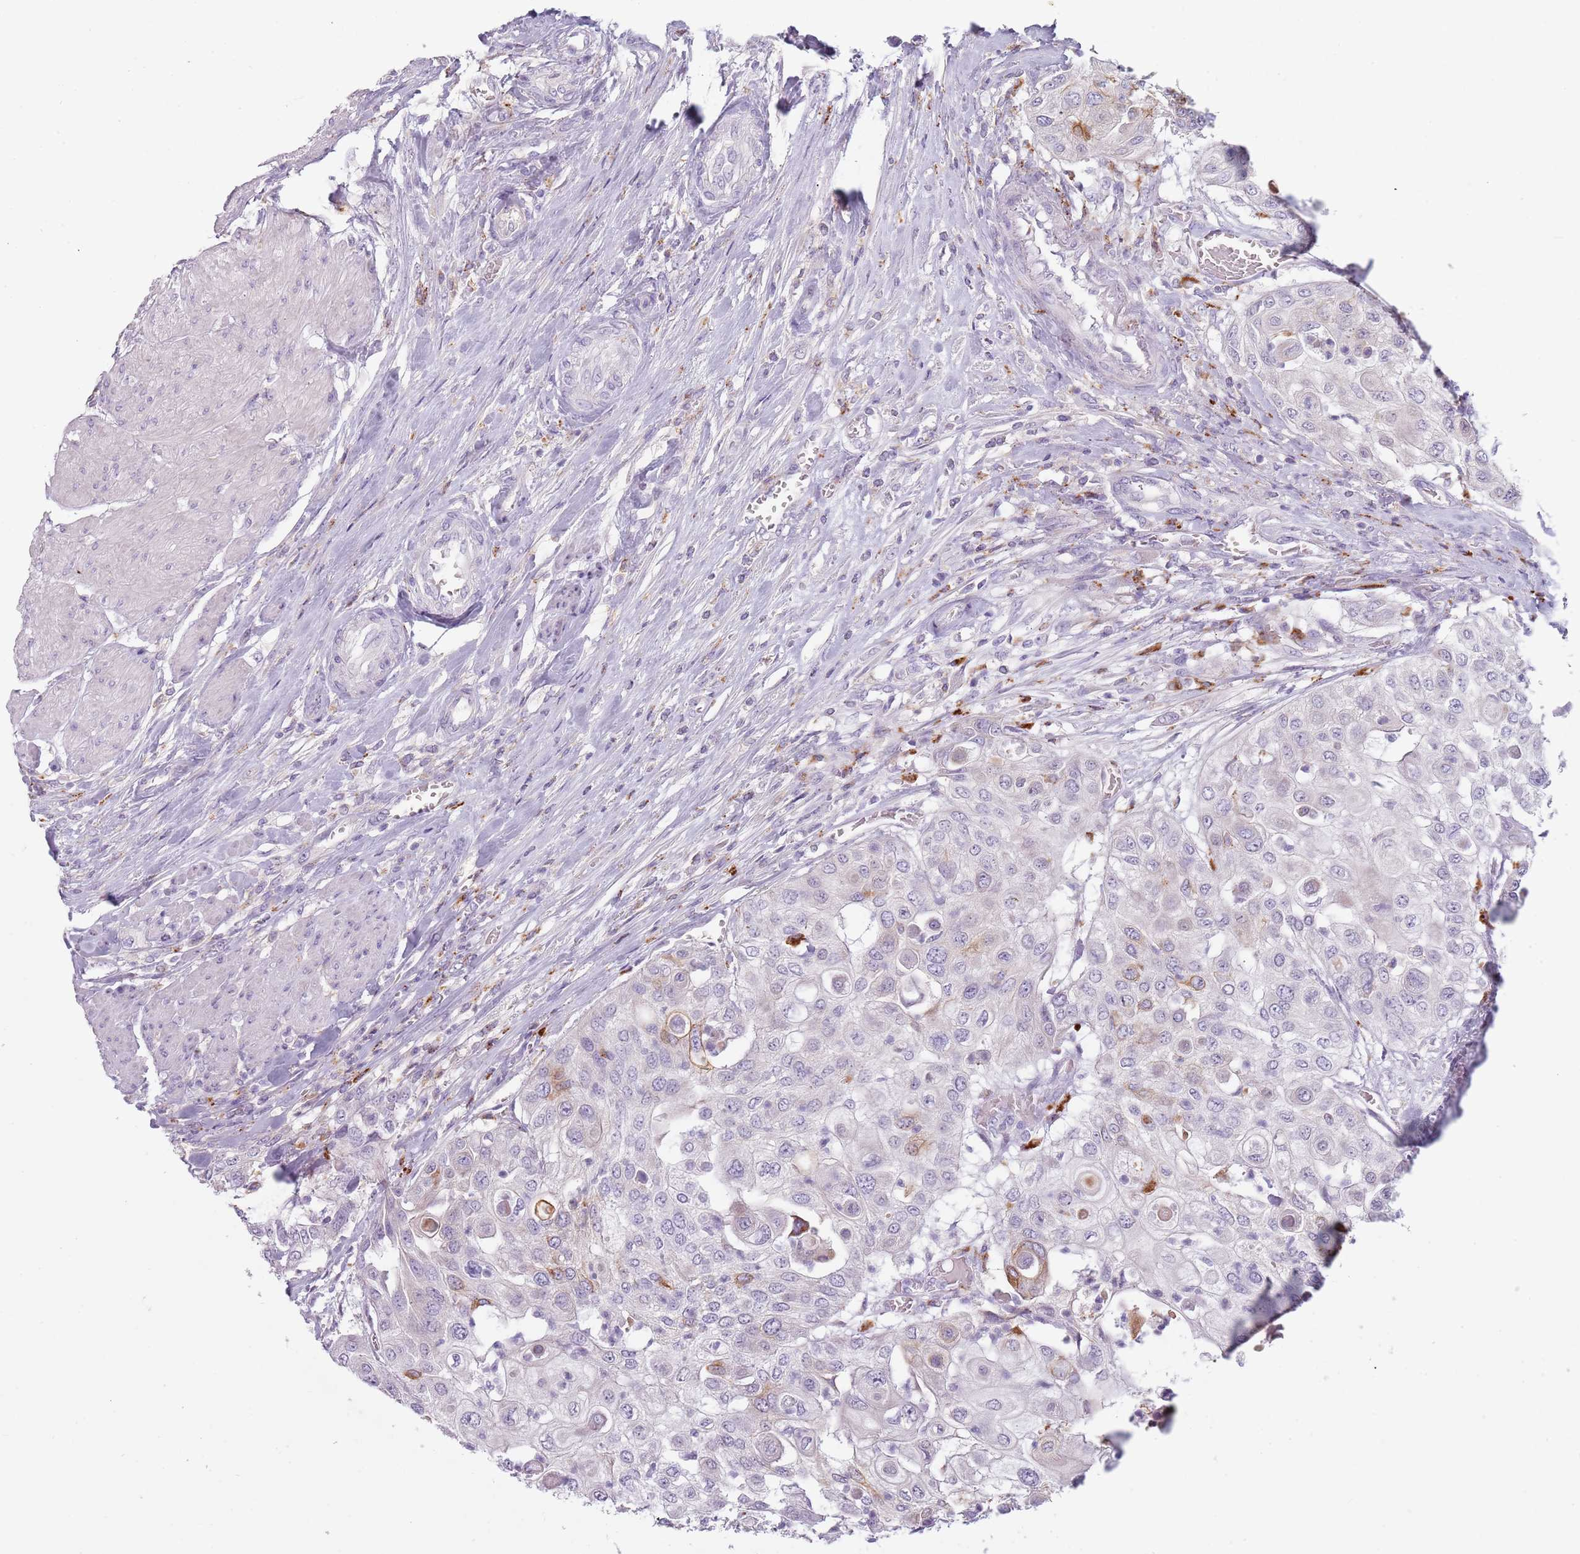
{"staining": {"intensity": "weak", "quantity": "<25%", "location": "cytoplasmic/membranous"}, "tissue": "urothelial cancer", "cell_type": "Tumor cells", "image_type": "cancer", "snomed": [{"axis": "morphology", "description": "Urothelial carcinoma, High grade"}, {"axis": "topography", "description": "Urinary bladder"}], "caption": "This is an immunohistochemistry micrograph of urothelial cancer. There is no positivity in tumor cells.", "gene": "NWD2", "patient": {"sex": "female", "age": 79}}